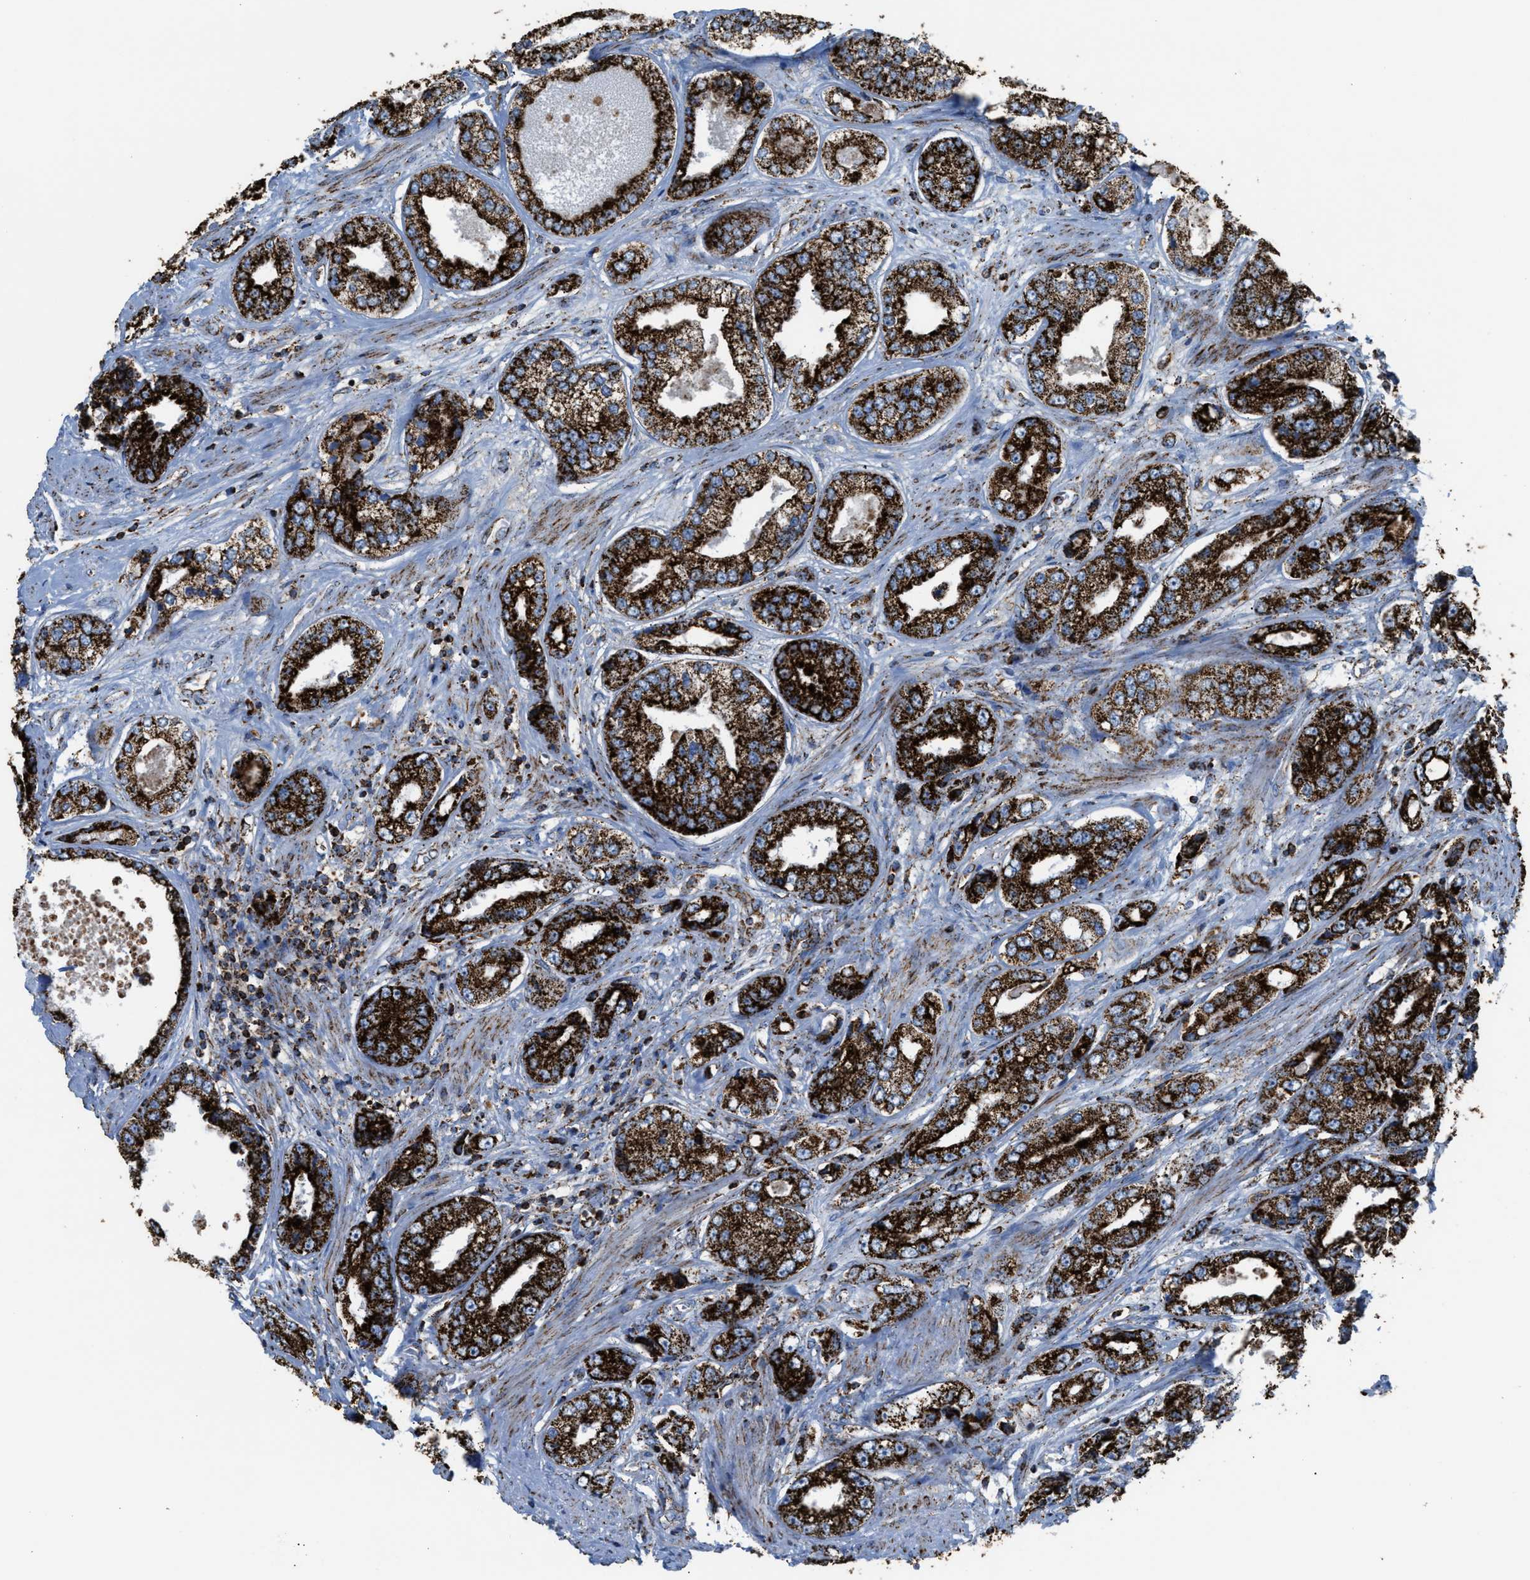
{"staining": {"intensity": "strong", "quantity": ">75%", "location": "cytoplasmic/membranous"}, "tissue": "prostate cancer", "cell_type": "Tumor cells", "image_type": "cancer", "snomed": [{"axis": "morphology", "description": "Adenocarcinoma, High grade"}, {"axis": "topography", "description": "Prostate"}], "caption": "Immunohistochemical staining of human prostate cancer (high-grade adenocarcinoma) demonstrates high levels of strong cytoplasmic/membranous staining in about >75% of tumor cells.", "gene": "ECHS1", "patient": {"sex": "male", "age": 61}}